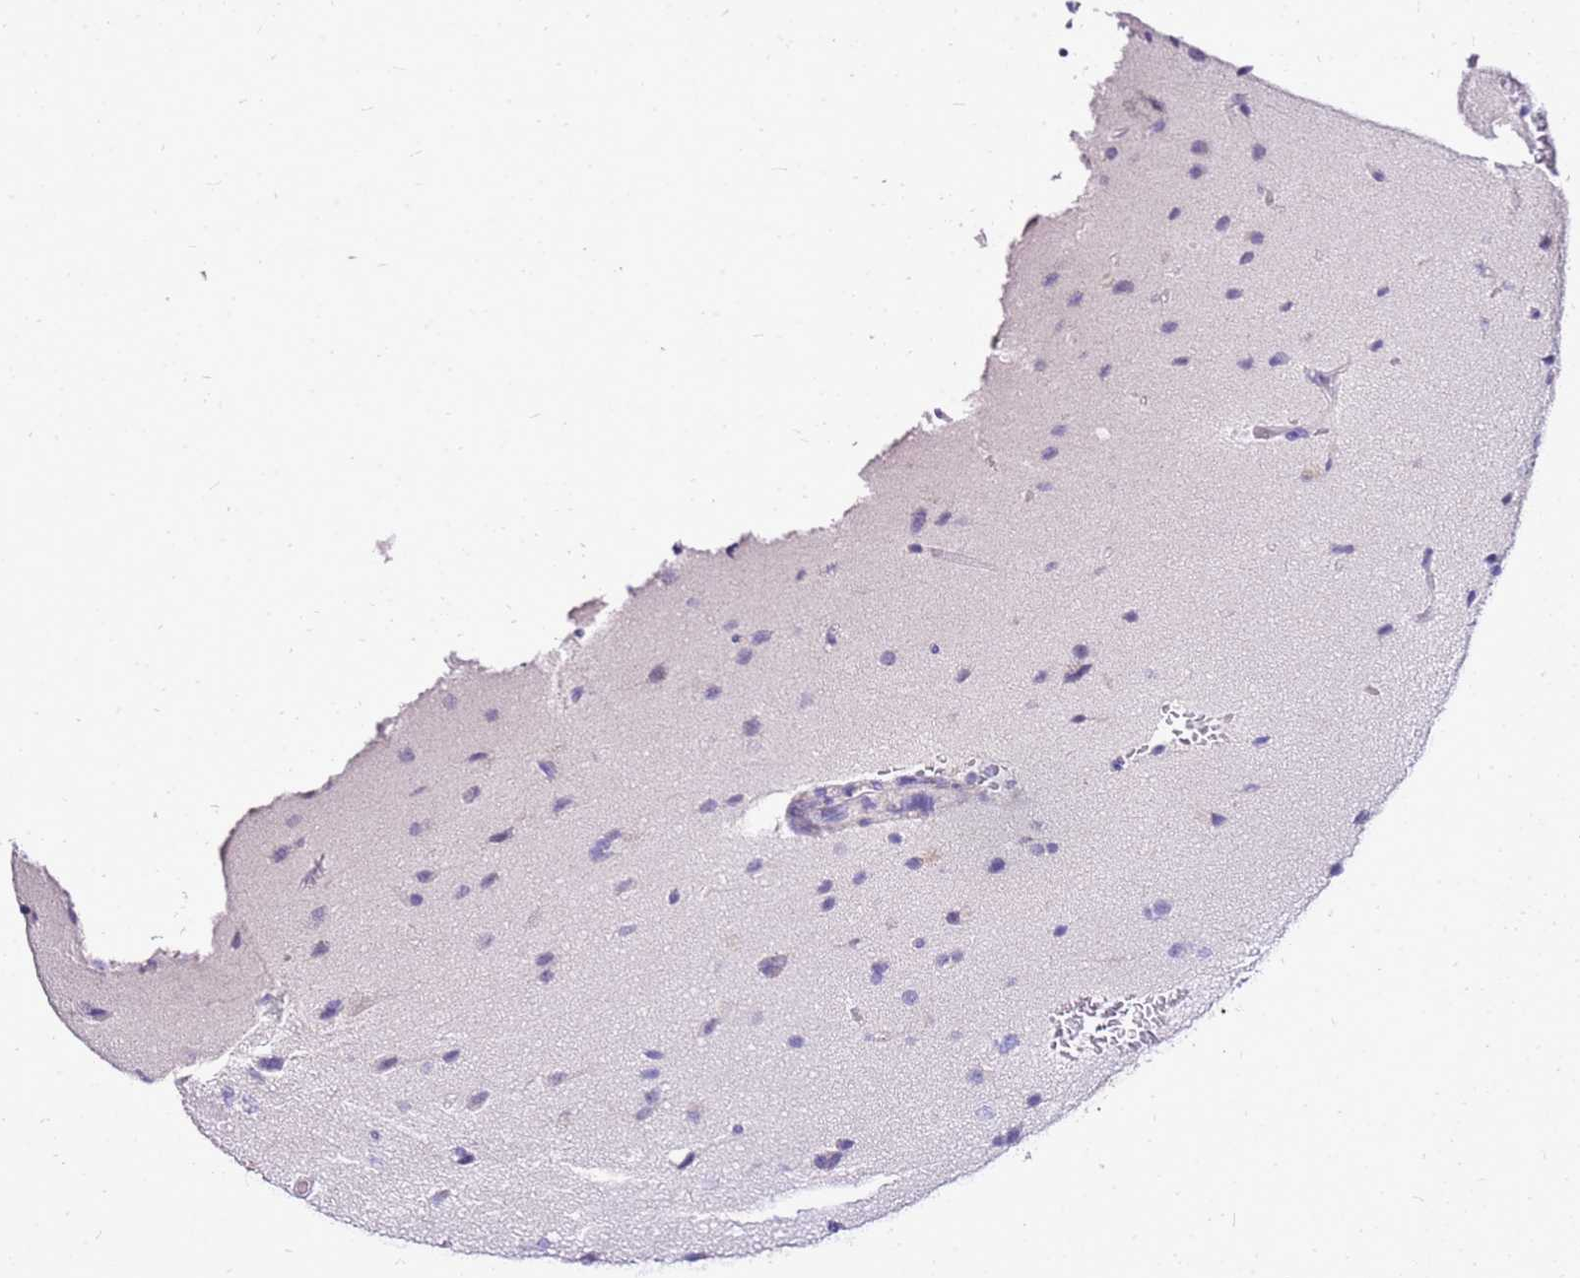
{"staining": {"intensity": "negative", "quantity": "none", "location": "none"}, "tissue": "glioma", "cell_type": "Tumor cells", "image_type": "cancer", "snomed": [{"axis": "morphology", "description": "Glioma, malignant, Low grade"}, {"axis": "topography", "description": "Brain"}], "caption": "The image shows no significant staining in tumor cells of glioma.", "gene": "DCDC2B", "patient": {"sex": "female", "age": 37}}